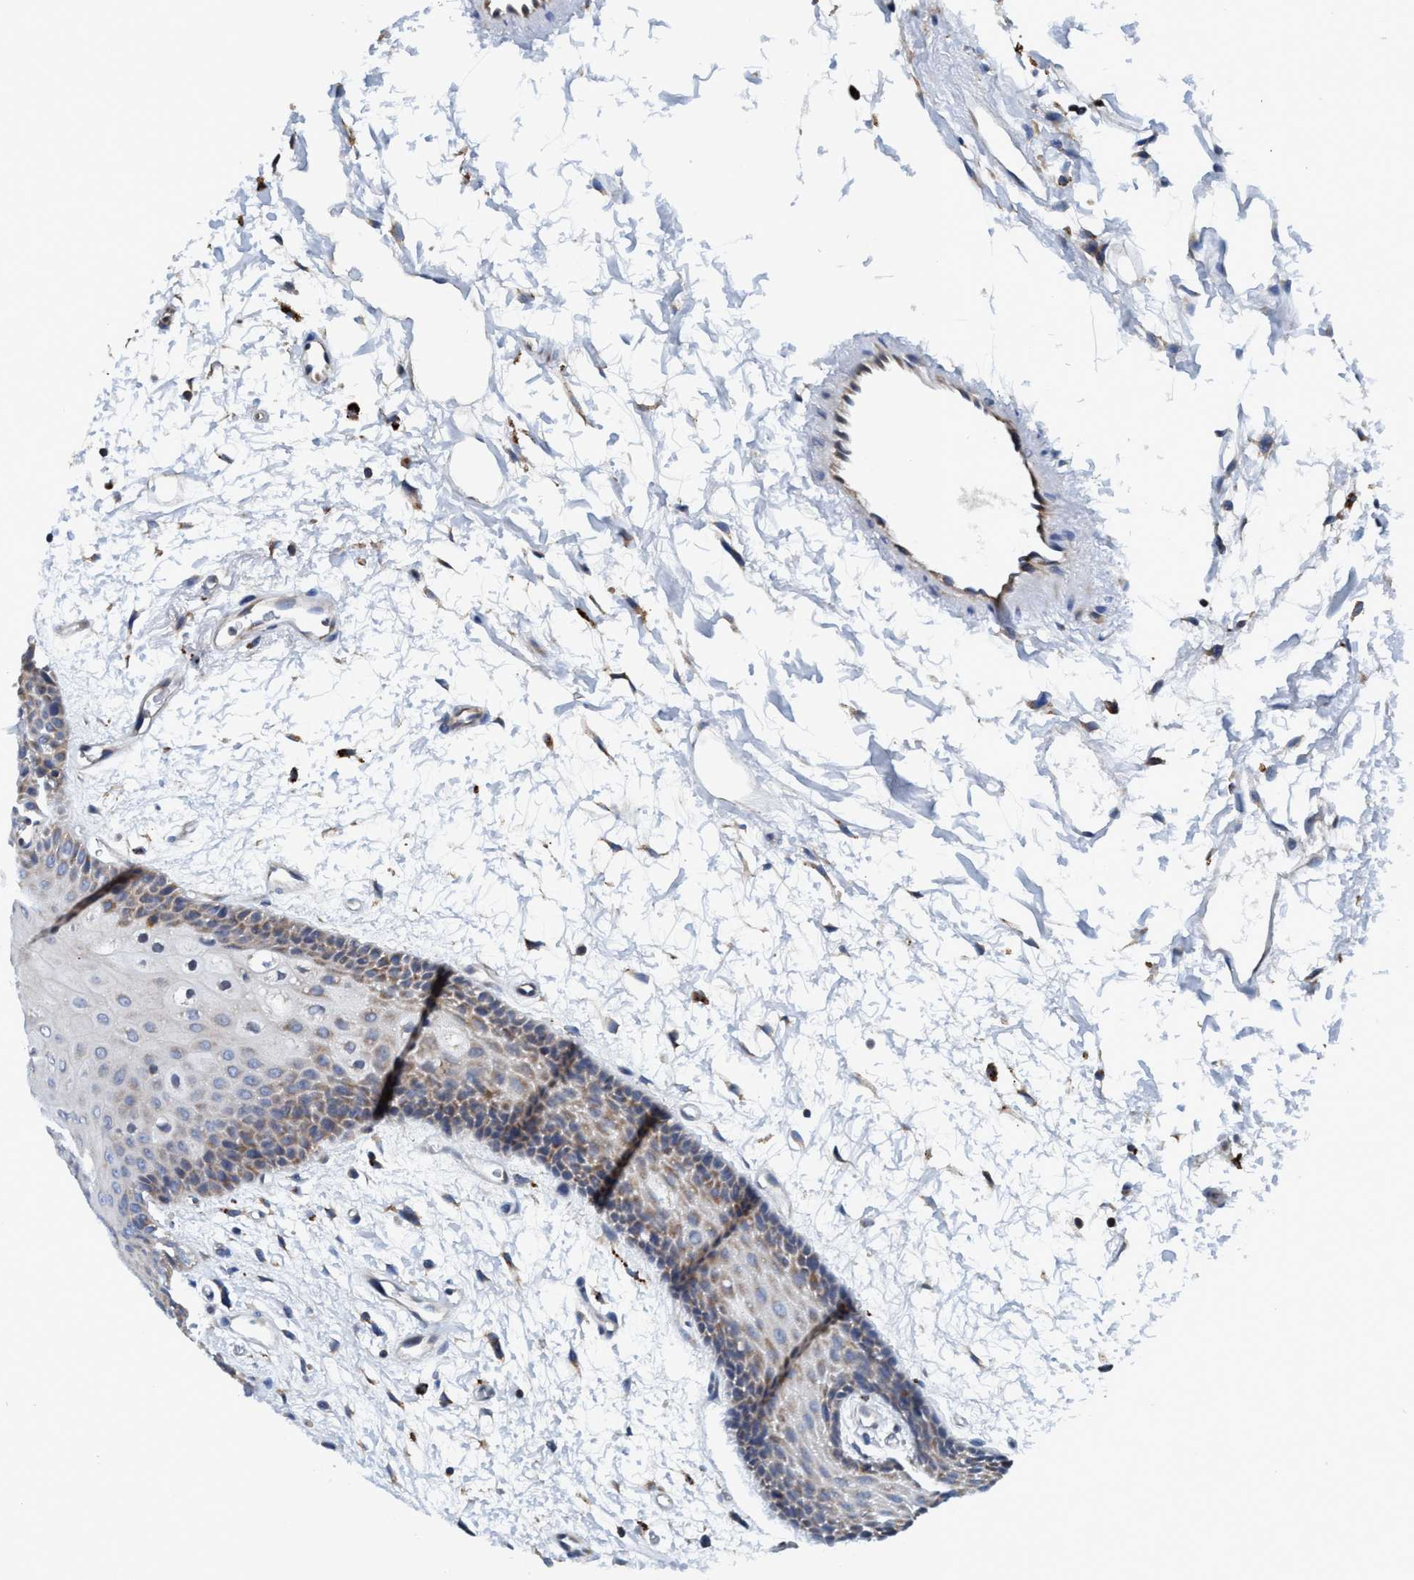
{"staining": {"intensity": "weak", "quantity": "25%-75%", "location": "cytoplasmic/membranous"}, "tissue": "oral mucosa", "cell_type": "Squamous epithelial cells", "image_type": "normal", "snomed": [{"axis": "morphology", "description": "Normal tissue, NOS"}, {"axis": "topography", "description": "Skeletal muscle"}, {"axis": "topography", "description": "Oral tissue"}, {"axis": "topography", "description": "Peripheral nerve tissue"}], "caption": "About 25%-75% of squamous epithelial cells in normal human oral mucosa exhibit weak cytoplasmic/membranous protein positivity as visualized by brown immunohistochemical staining.", "gene": "ENDOG", "patient": {"sex": "female", "age": 84}}